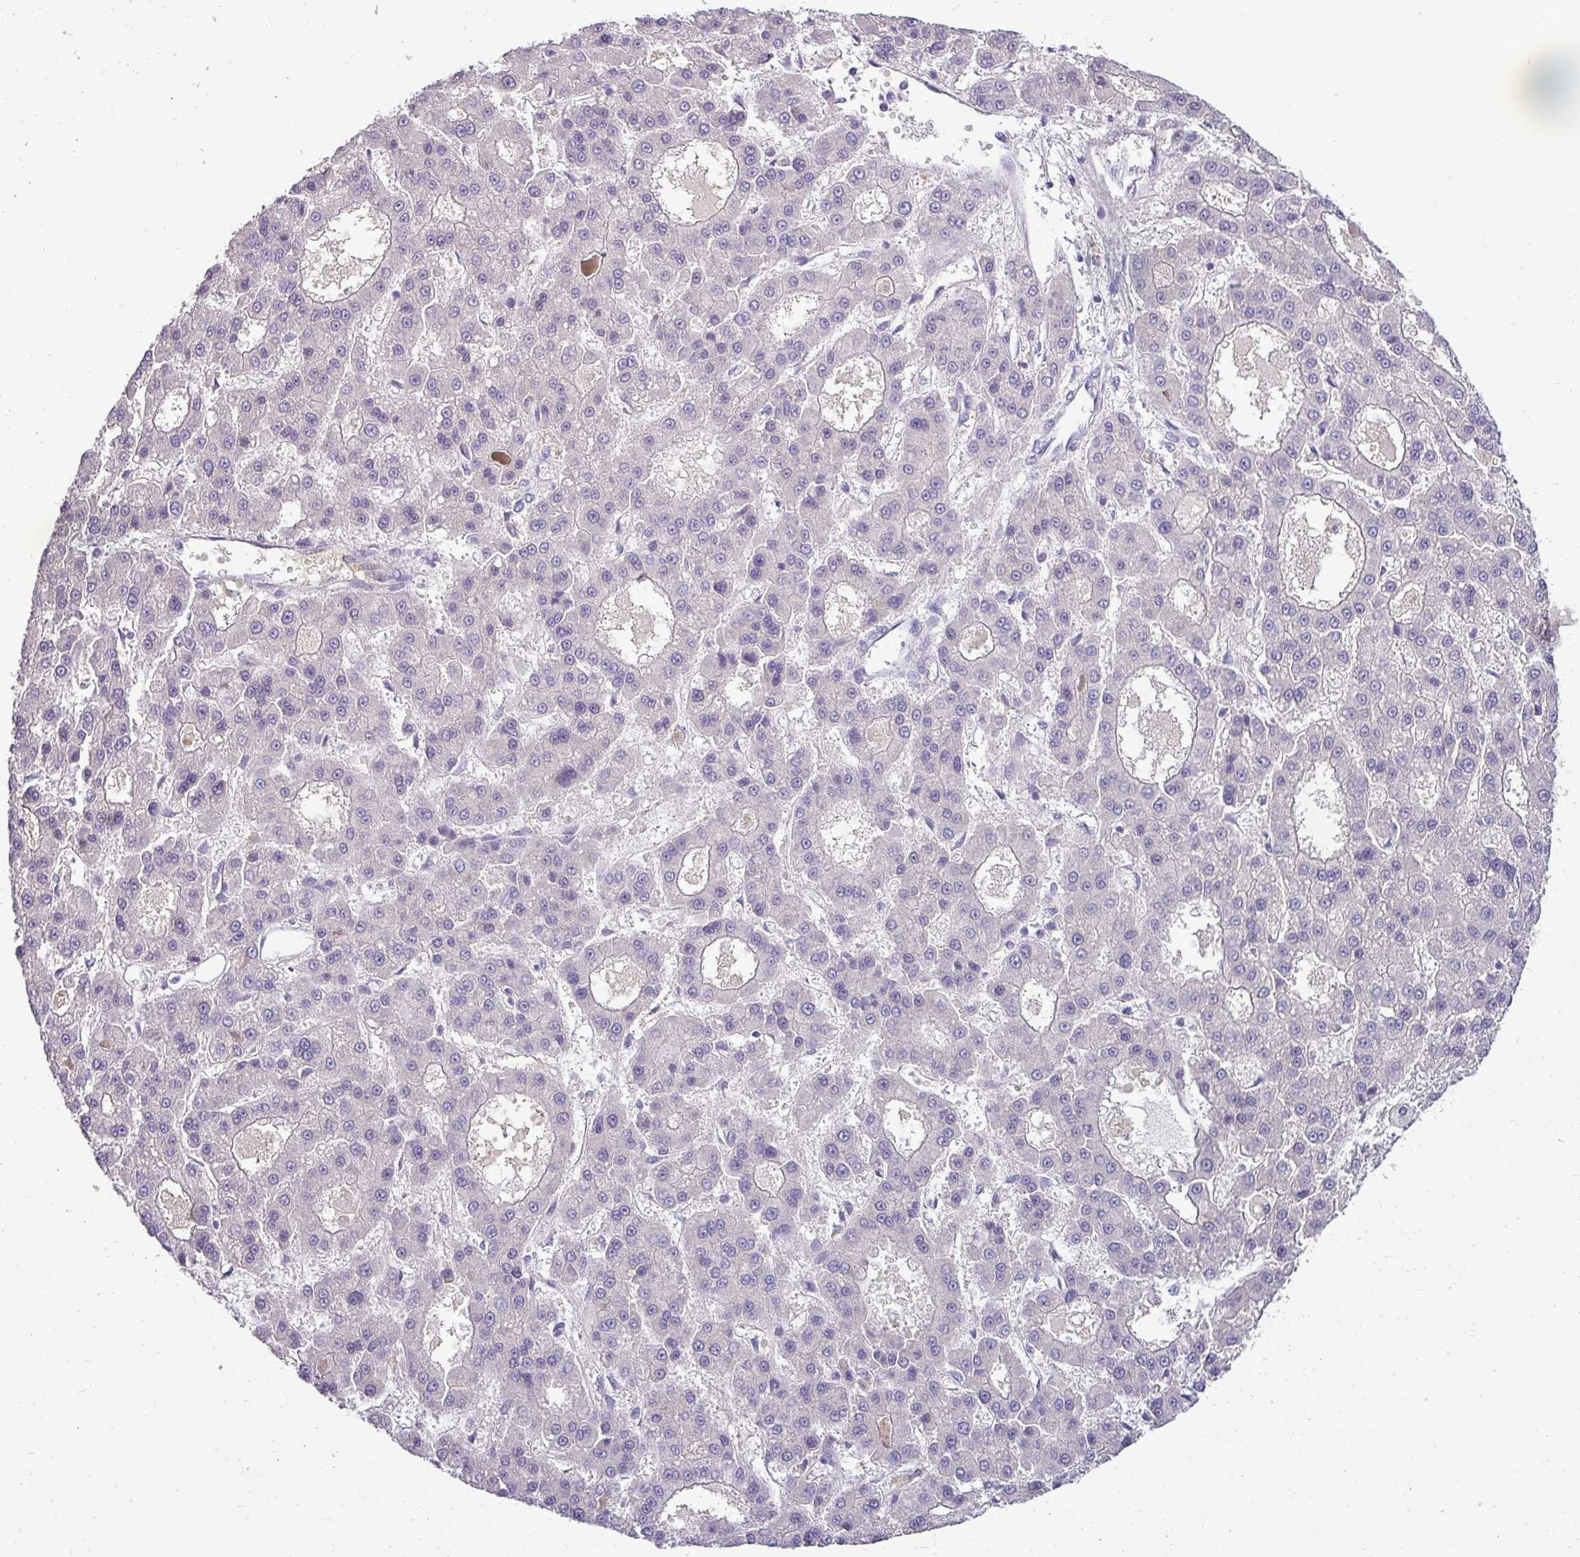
{"staining": {"intensity": "negative", "quantity": "none", "location": "none"}, "tissue": "liver cancer", "cell_type": "Tumor cells", "image_type": "cancer", "snomed": [{"axis": "morphology", "description": "Carcinoma, Hepatocellular, NOS"}, {"axis": "topography", "description": "Liver"}], "caption": "This is a photomicrograph of immunohistochemistry staining of liver hepatocellular carcinoma, which shows no staining in tumor cells. (DAB (3,3'-diaminobenzidine) immunohistochemistry visualized using brightfield microscopy, high magnification).", "gene": "ASXL3", "patient": {"sex": "male", "age": 70}}